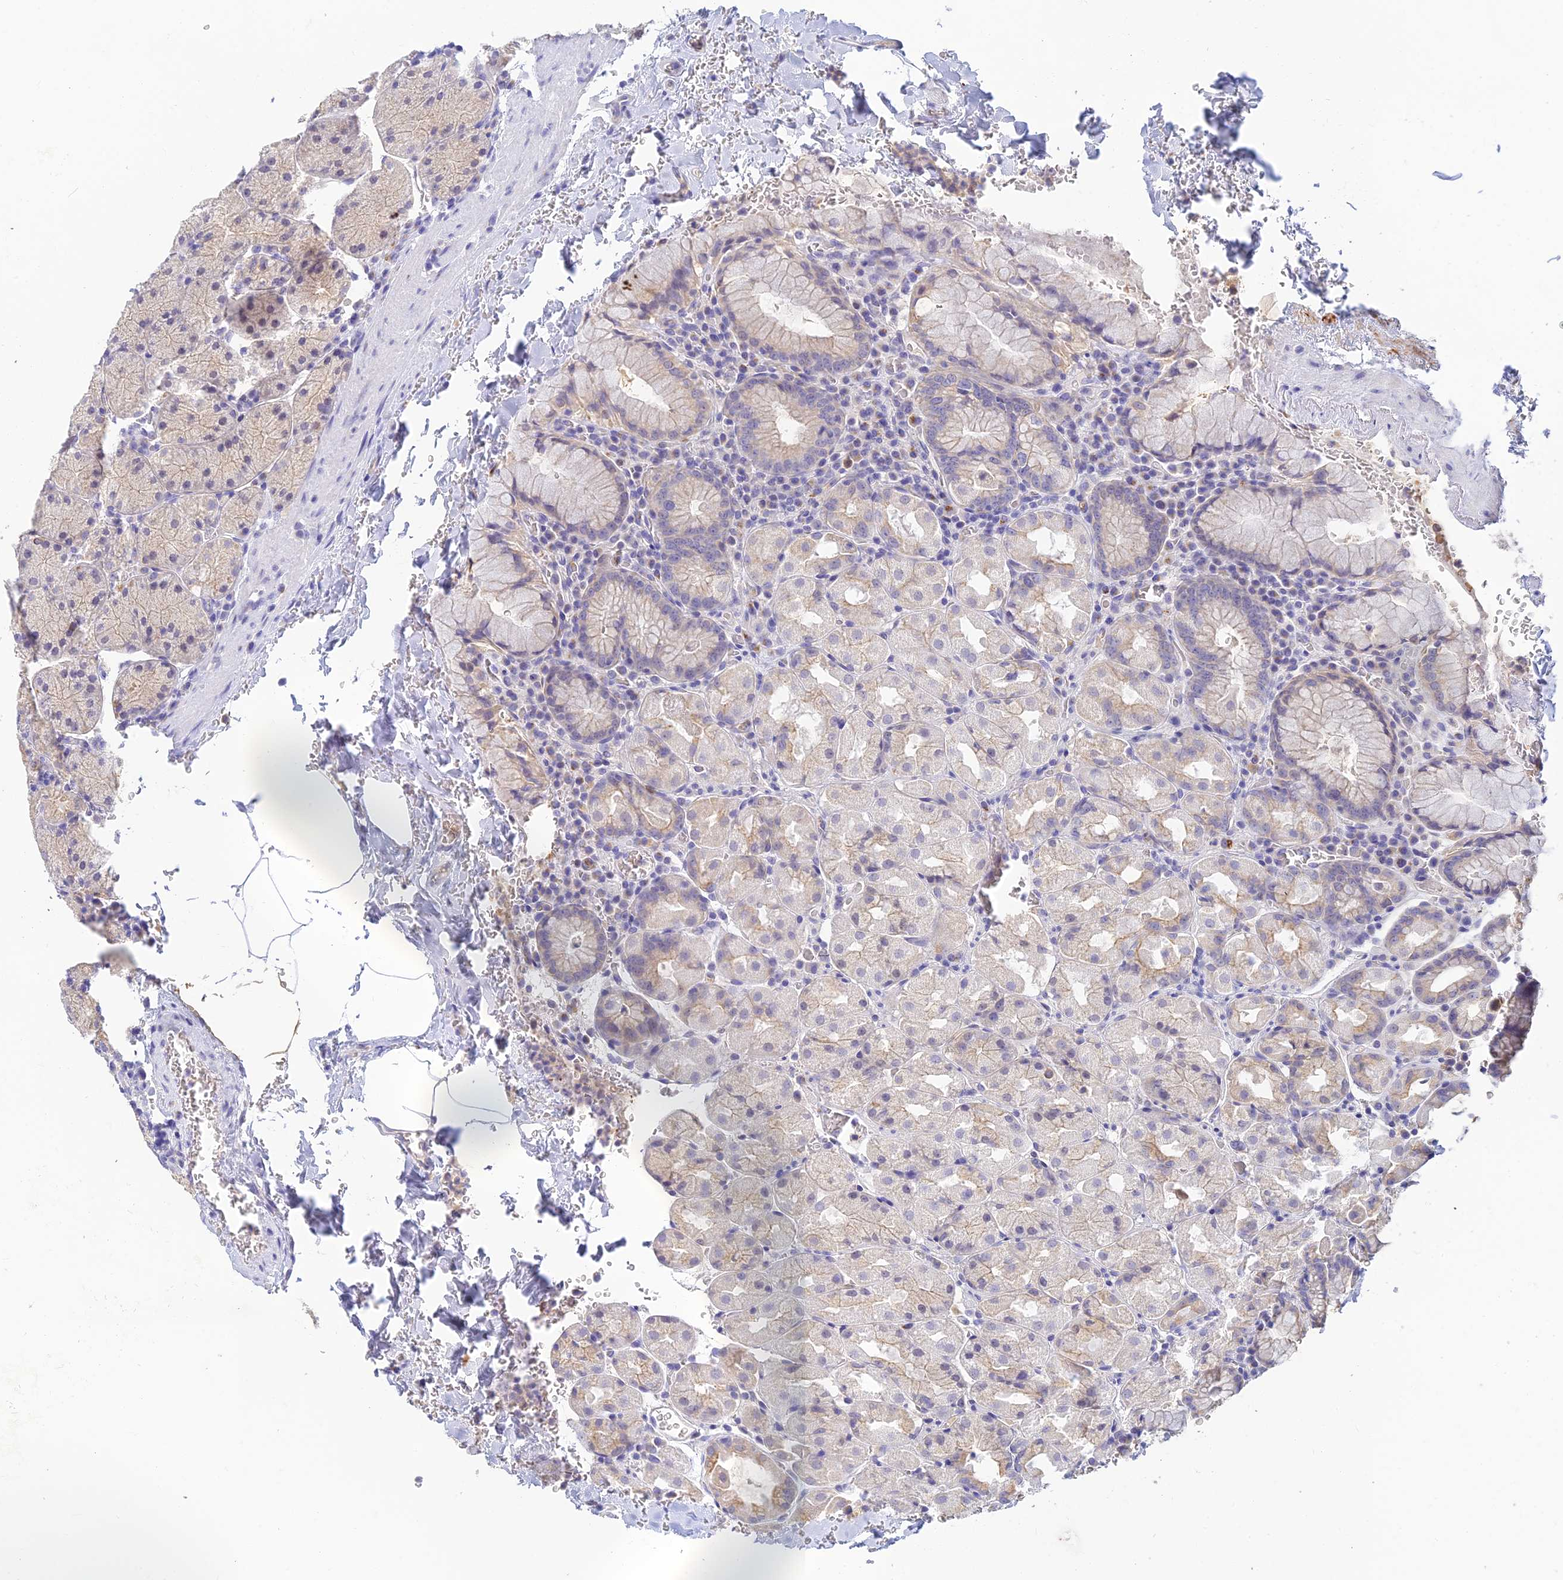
{"staining": {"intensity": "weak", "quantity": "<25%", "location": "cytoplasmic/membranous"}, "tissue": "stomach", "cell_type": "Glandular cells", "image_type": "normal", "snomed": [{"axis": "morphology", "description": "Normal tissue, NOS"}, {"axis": "topography", "description": "Stomach, upper"}, {"axis": "topography", "description": "Stomach, lower"}], "caption": "This photomicrograph is of unremarkable stomach stained with immunohistochemistry (IHC) to label a protein in brown with the nuclei are counter-stained blue. There is no expression in glandular cells.", "gene": "INTS13", "patient": {"sex": "male", "age": 80}}